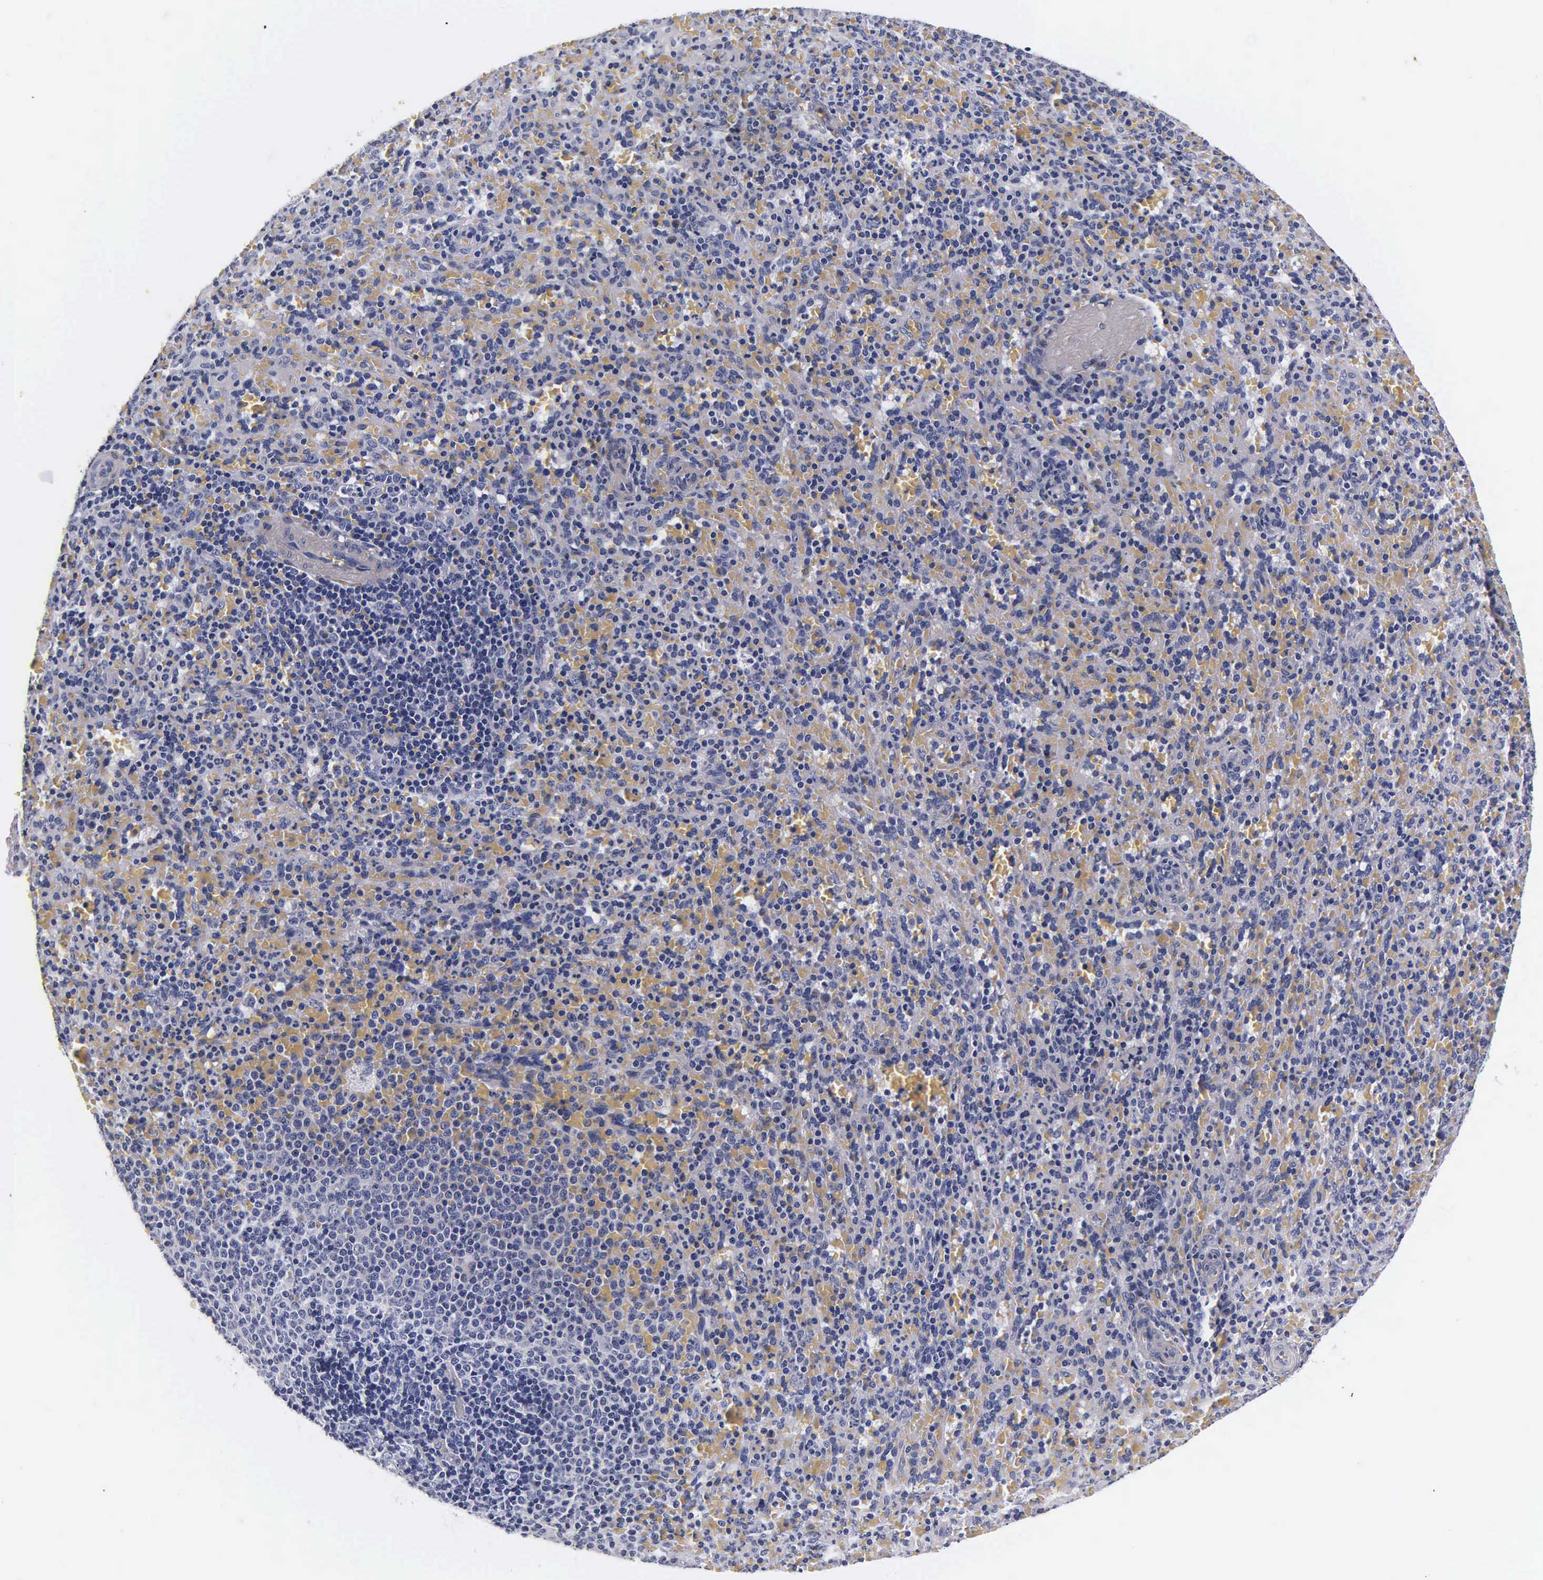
{"staining": {"intensity": "negative", "quantity": "none", "location": "none"}, "tissue": "spleen", "cell_type": "Cells in red pulp", "image_type": "normal", "snomed": [{"axis": "morphology", "description": "Normal tissue, NOS"}, {"axis": "topography", "description": "Spleen"}], "caption": "Cells in red pulp show no significant positivity in benign spleen. (Brightfield microscopy of DAB immunohistochemistry at high magnification).", "gene": "ENO2", "patient": {"sex": "female", "age": 21}}